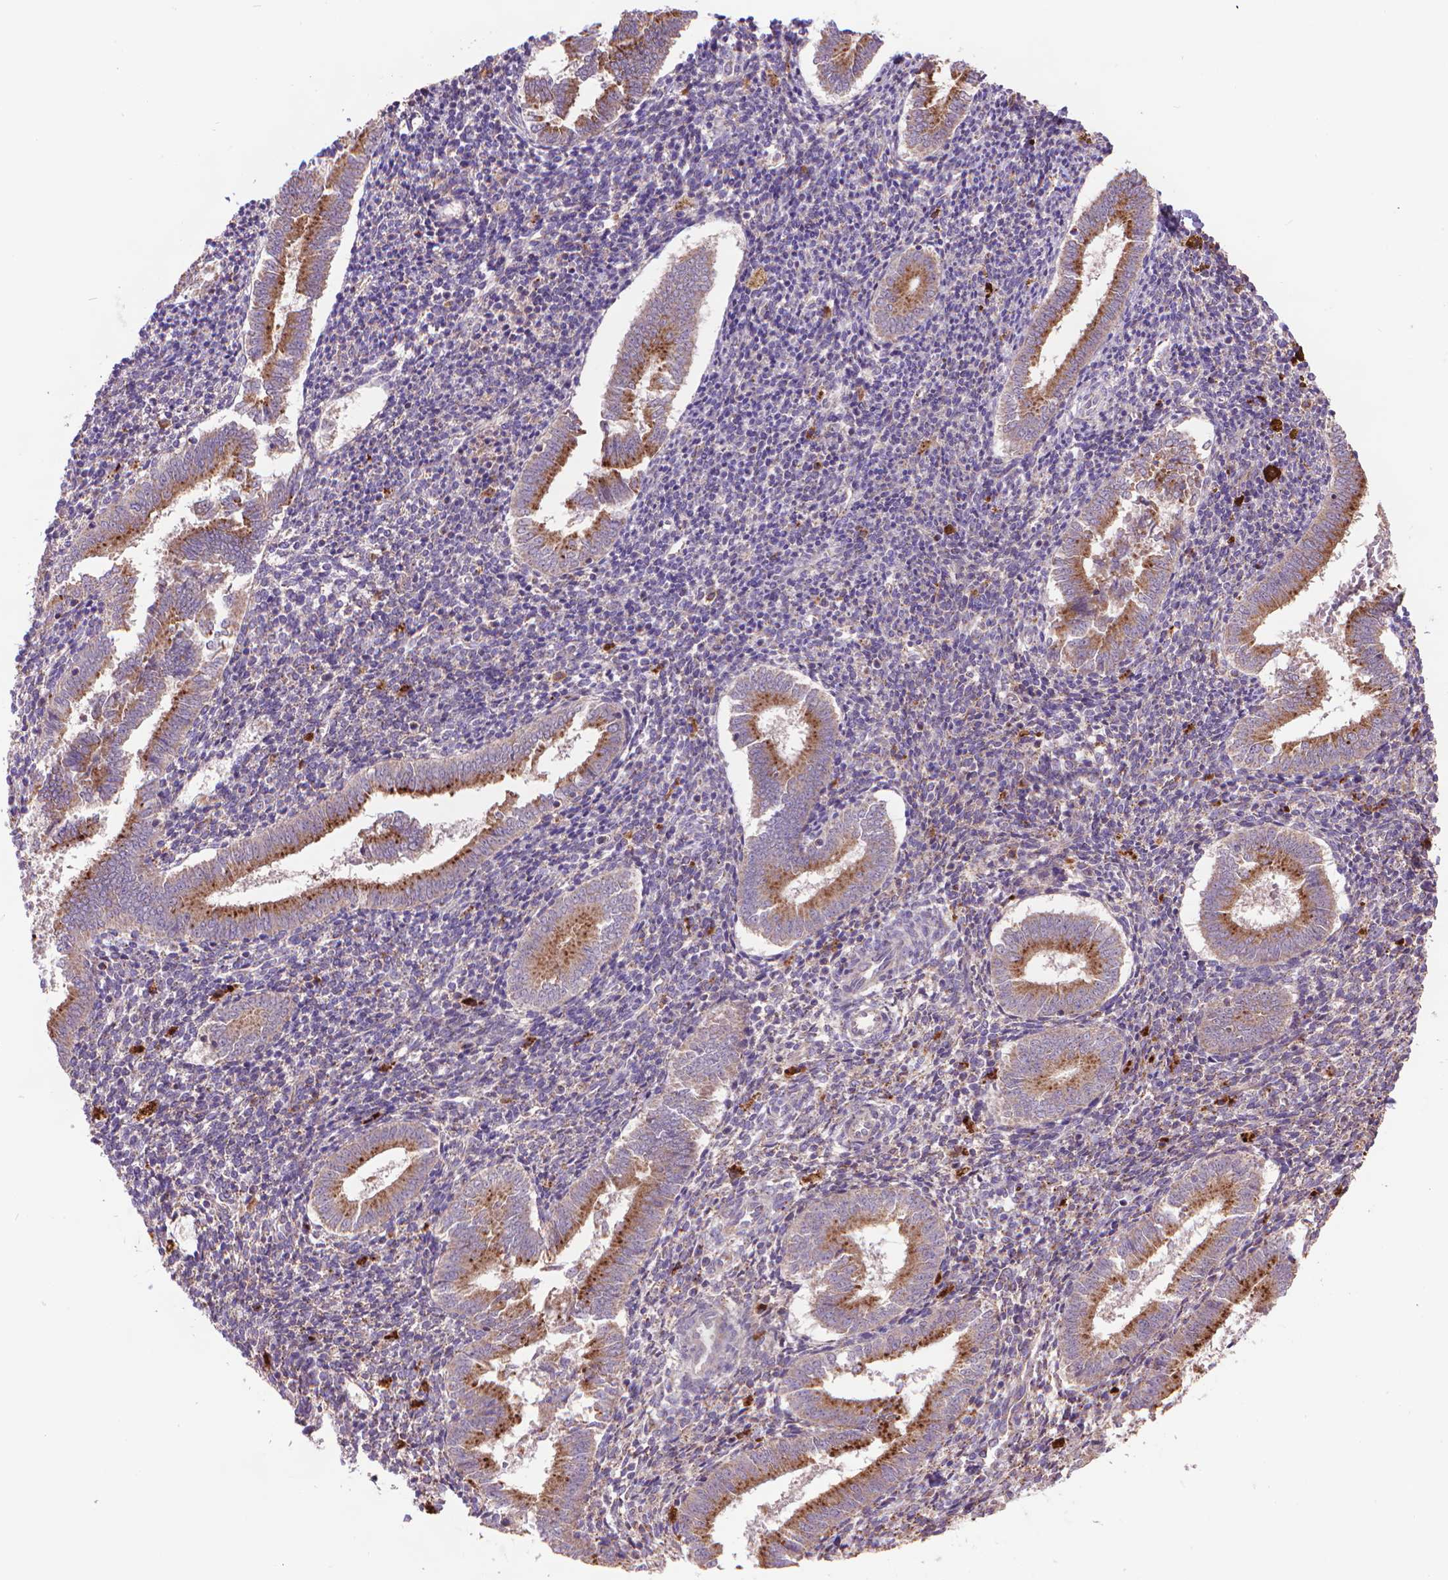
{"staining": {"intensity": "negative", "quantity": "none", "location": "none"}, "tissue": "endometrium", "cell_type": "Cells in endometrial stroma", "image_type": "normal", "snomed": [{"axis": "morphology", "description": "Normal tissue, NOS"}, {"axis": "topography", "description": "Endometrium"}], "caption": "Immunohistochemical staining of unremarkable human endometrium exhibits no significant expression in cells in endometrial stroma.", "gene": "GLB1", "patient": {"sex": "female", "age": 25}}